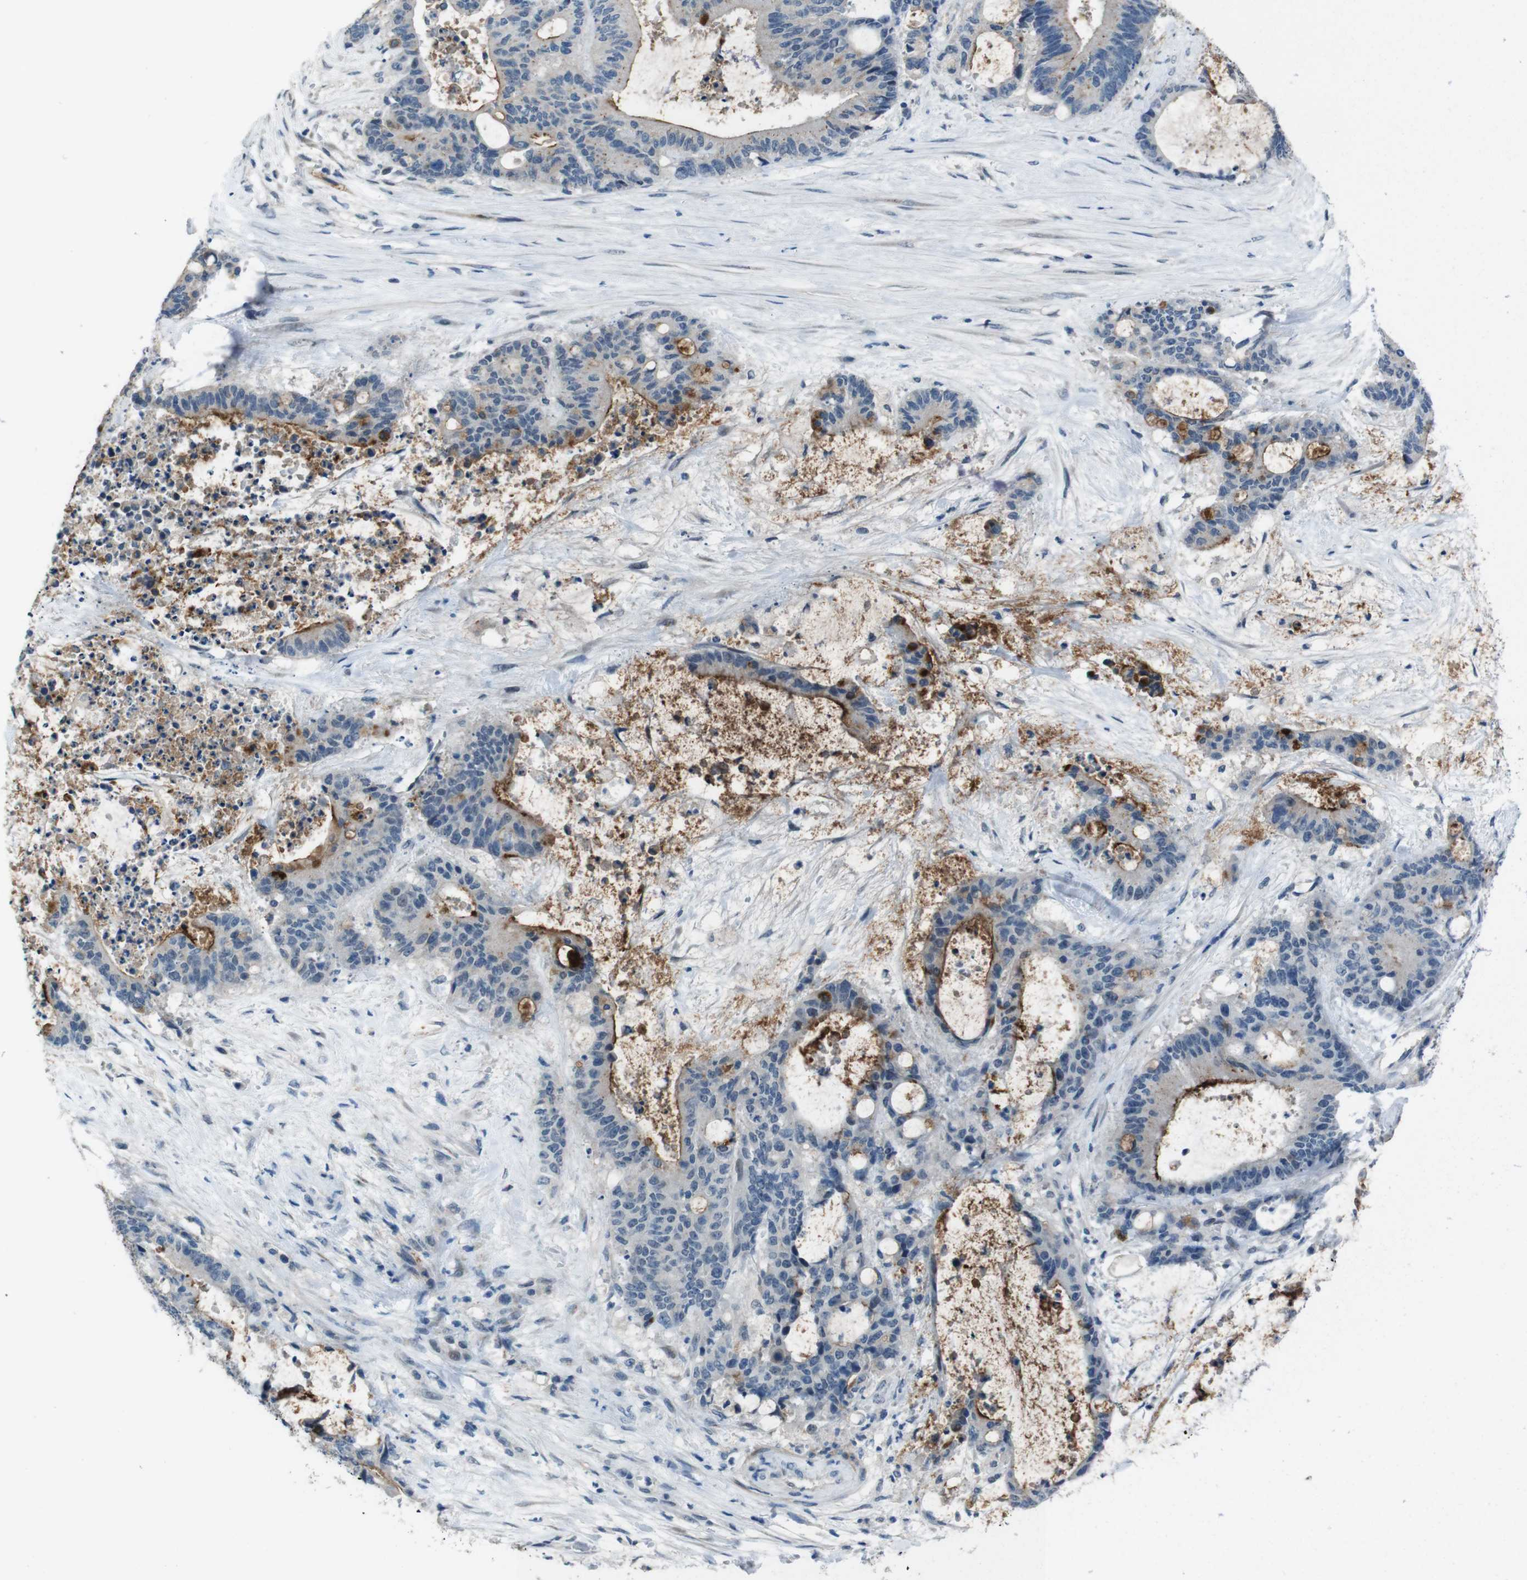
{"staining": {"intensity": "moderate", "quantity": "25%-75%", "location": "cytoplasmic/membranous"}, "tissue": "liver cancer", "cell_type": "Tumor cells", "image_type": "cancer", "snomed": [{"axis": "morphology", "description": "Normal tissue, NOS"}, {"axis": "morphology", "description": "Cholangiocarcinoma"}, {"axis": "topography", "description": "Liver"}, {"axis": "topography", "description": "Peripheral nerve tissue"}], "caption": "Protein staining reveals moderate cytoplasmic/membranous staining in about 25%-75% of tumor cells in liver cancer (cholangiocarcinoma).", "gene": "CDHR2", "patient": {"sex": "female", "age": 73}}